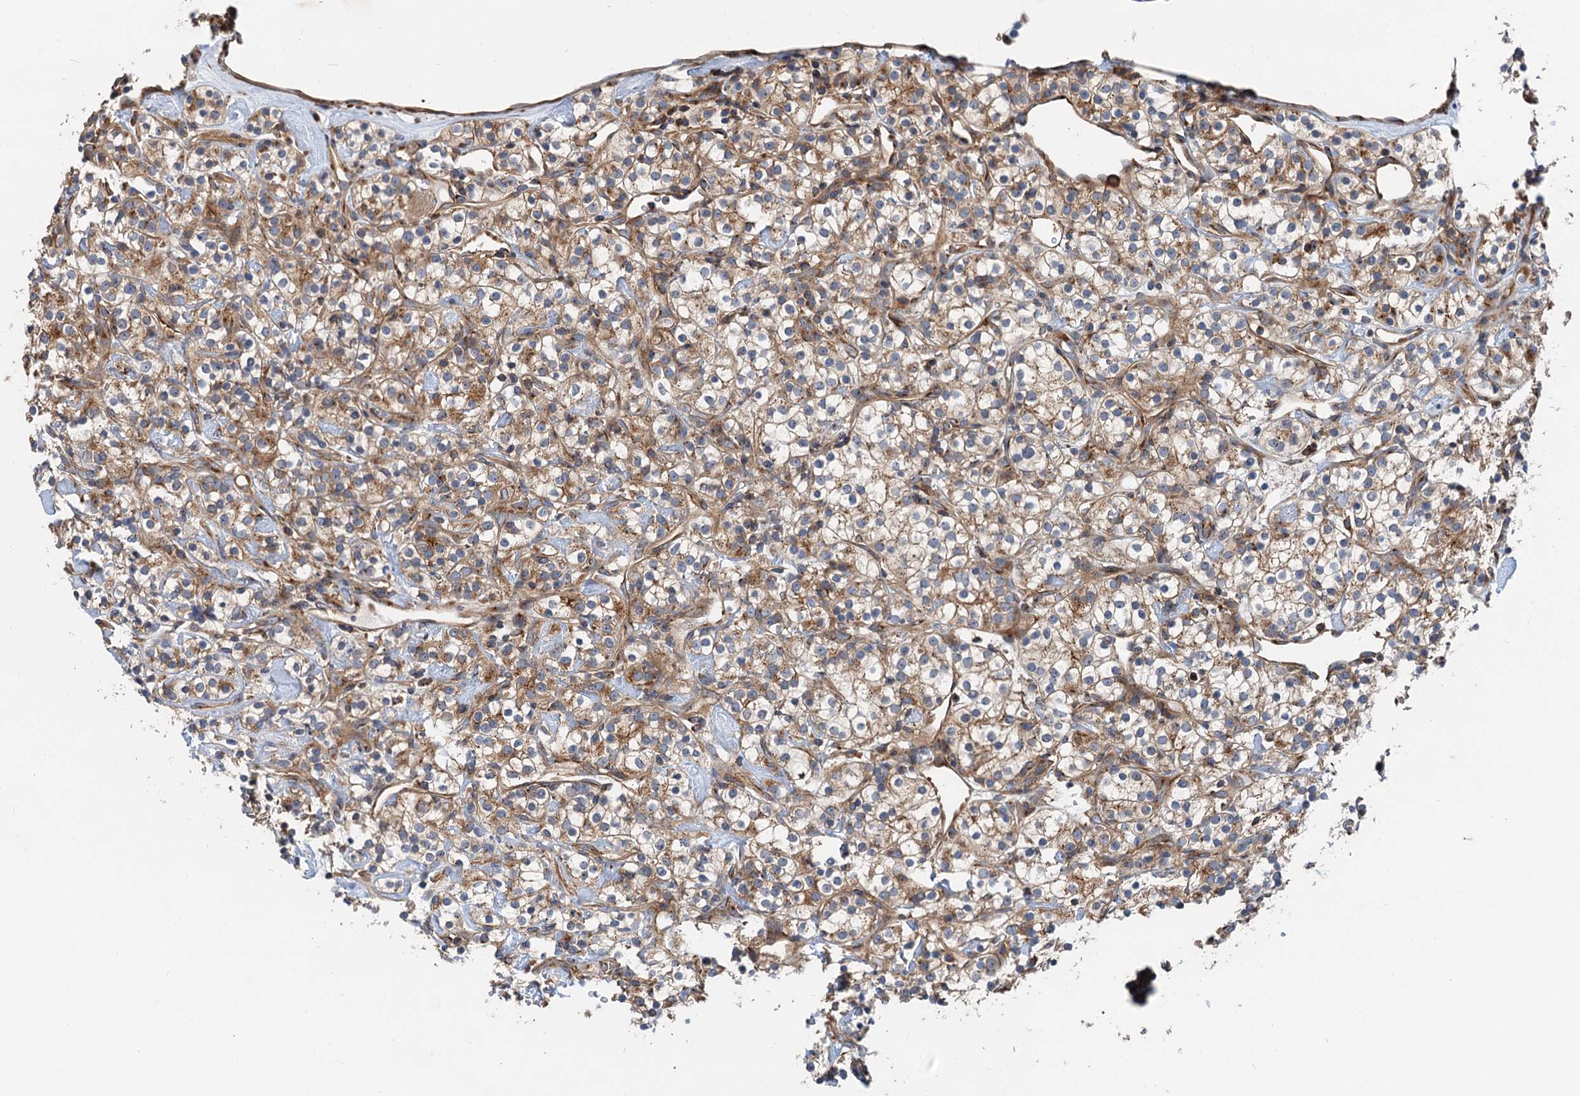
{"staining": {"intensity": "moderate", "quantity": ">75%", "location": "cytoplasmic/membranous"}, "tissue": "renal cancer", "cell_type": "Tumor cells", "image_type": "cancer", "snomed": [{"axis": "morphology", "description": "Adenocarcinoma, NOS"}, {"axis": "topography", "description": "Kidney"}], "caption": "Renal cancer stained with a brown dye demonstrates moderate cytoplasmic/membranous positive positivity in approximately >75% of tumor cells.", "gene": "ANKRD26", "patient": {"sex": "male", "age": 77}}